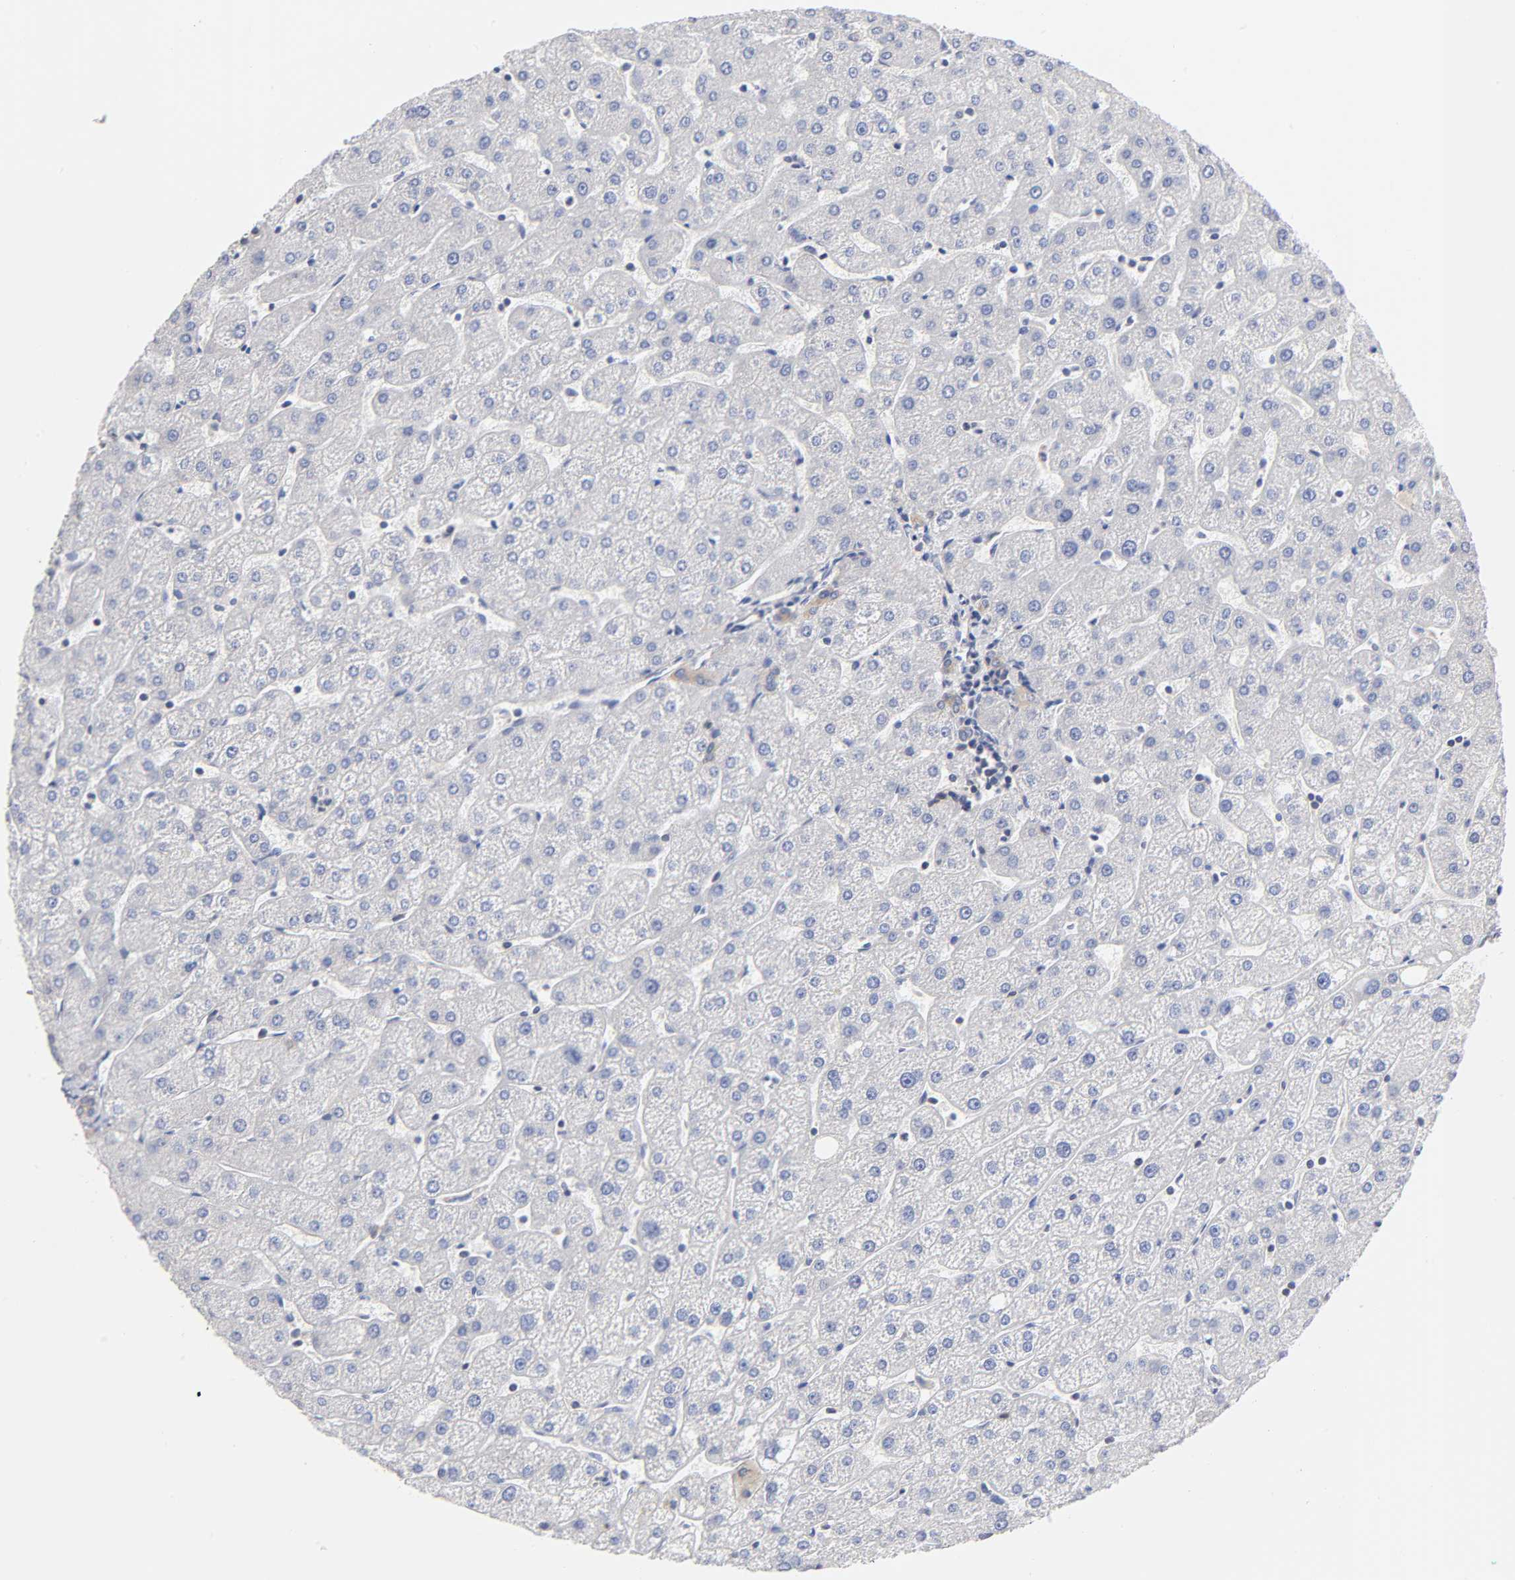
{"staining": {"intensity": "weak", "quantity": ">75%", "location": "cytoplasmic/membranous"}, "tissue": "liver", "cell_type": "Cholangiocytes", "image_type": "normal", "snomed": [{"axis": "morphology", "description": "Normal tissue, NOS"}, {"axis": "topography", "description": "Liver"}], "caption": "Protein expression analysis of unremarkable human liver reveals weak cytoplasmic/membranous expression in approximately >75% of cholangiocytes. (DAB = brown stain, brightfield microscopy at high magnification).", "gene": "STRN3", "patient": {"sex": "male", "age": 67}}